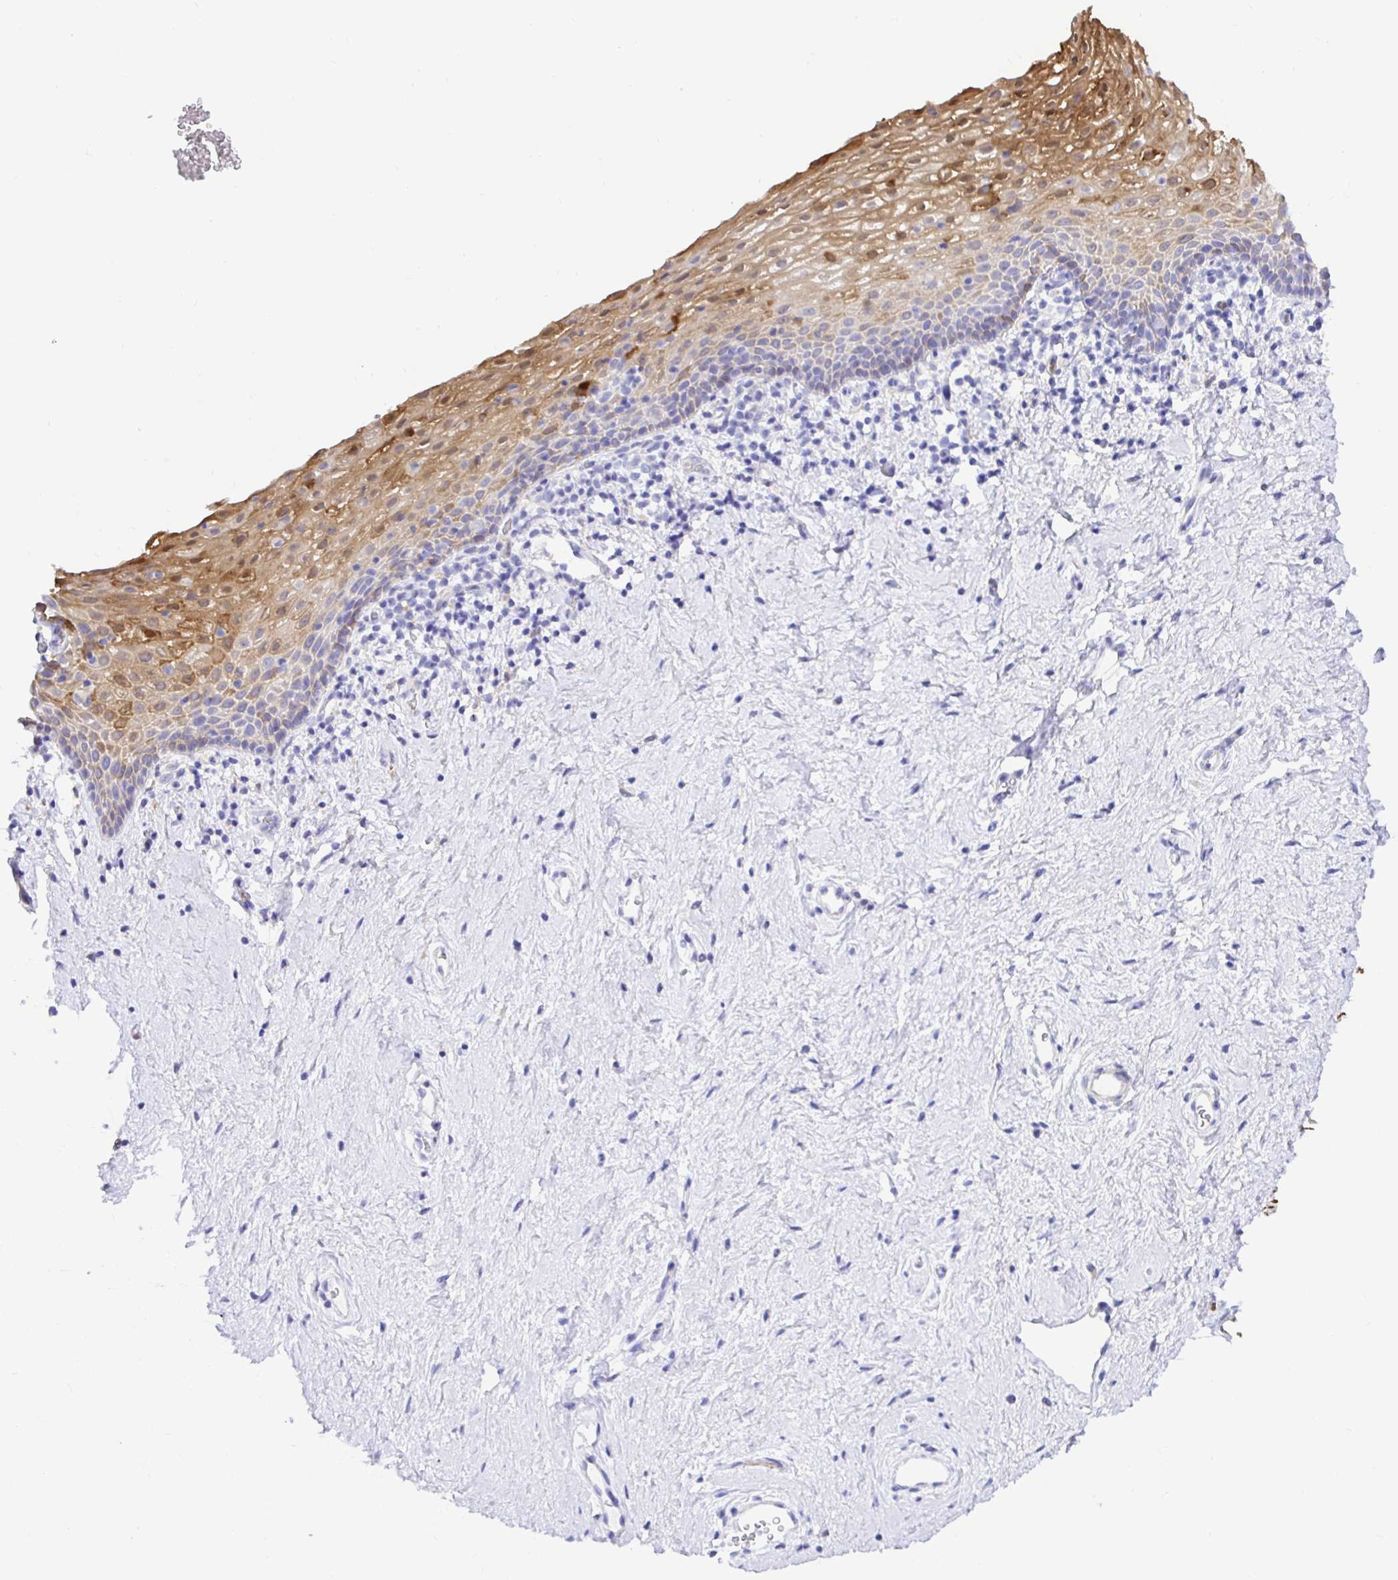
{"staining": {"intensity": "weak", "quantity": "<25%", "location": "cytoplasmic/membranous"}, "tissue": "vagina", "cell_type": "Squamous epithelial cells", "image_type": "normal", "snomed": [{"axis": "morphology", "description": "Normal tissue, NOS"}, {"axis": "topography", "description": "Vagina"}], "caption": "Immunohistochemistry of benign human vagina exhibits no staining in squamous epithelial cells.", "gene": "BACE2", "patient": {"sex": "female", "age": 61}}